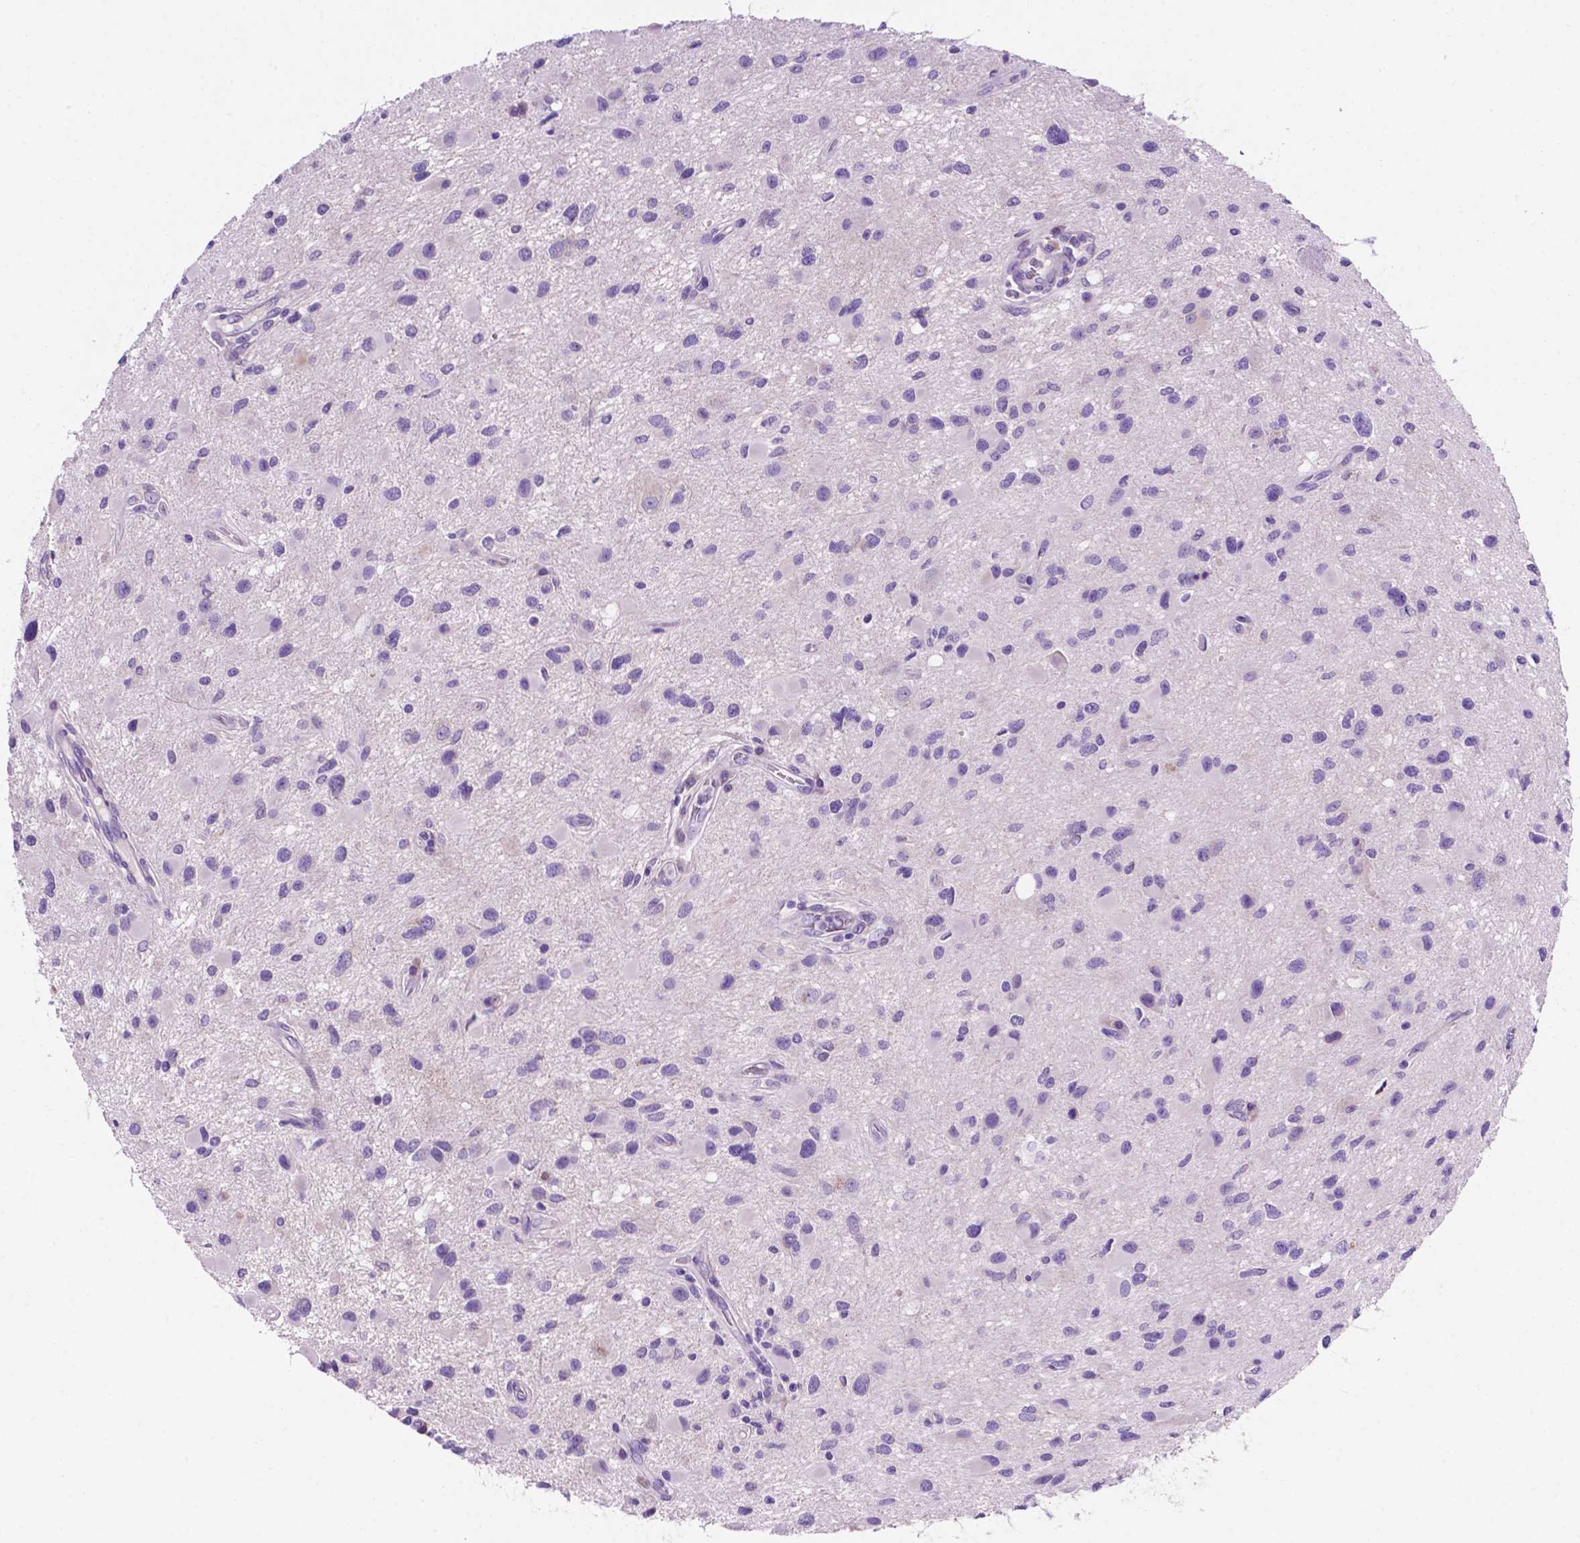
{"staining": {"intensity": "negative", "quantity": "none", "location": "none"}, "tissue": "glioma", "cell_type": "Tumor cells", "image_type": "cancer", "snomed": [{"axis": "morphology", "description": "Glioma, malignant, Low grade"}, {"axis": "topography", "description": "Brain"}], "caption": "Image shows no protein positivity in tumor cells of malignant glioma (low-grade) tissue.", "gene": "CEACAM7", "patient": {"sex": "female", "age": 32}}